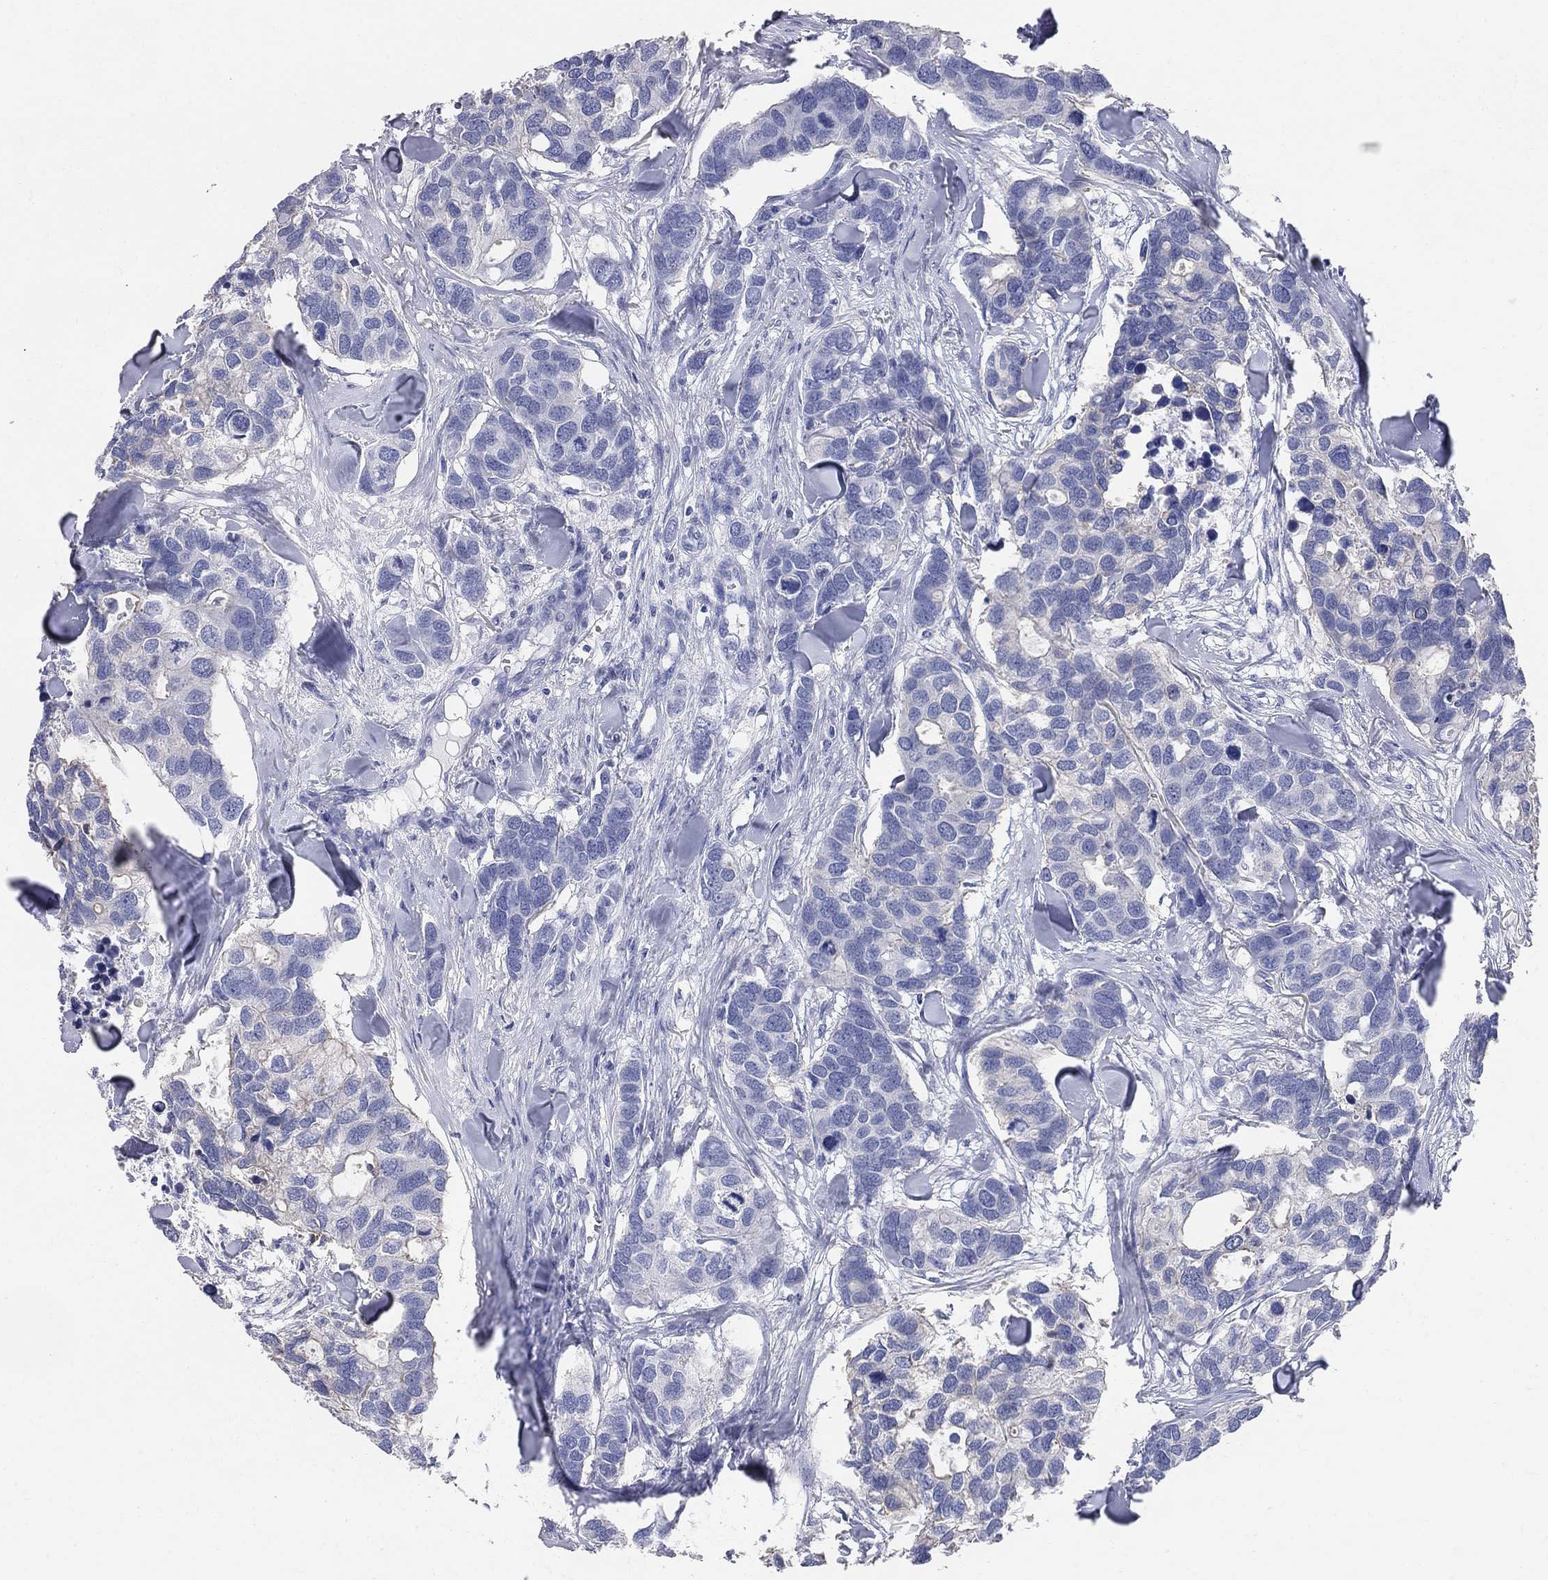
{"staining": {"intensity": "negative", "quantity": "none", "location": "none"}, "tissue": "breast cancer", "cell_type": "Tumor cells", "image_type": "cancer", "snomed": [{"axis": "morphology", "description": "Duct carcinoma"}, {"axis": "topography", "description": "Breast"}], "caption": "Image shows no protein staining in tumor cells of breast cancer tissue.", "gene": "AOX1", "patient": {"sex": "female", "age": 83}}